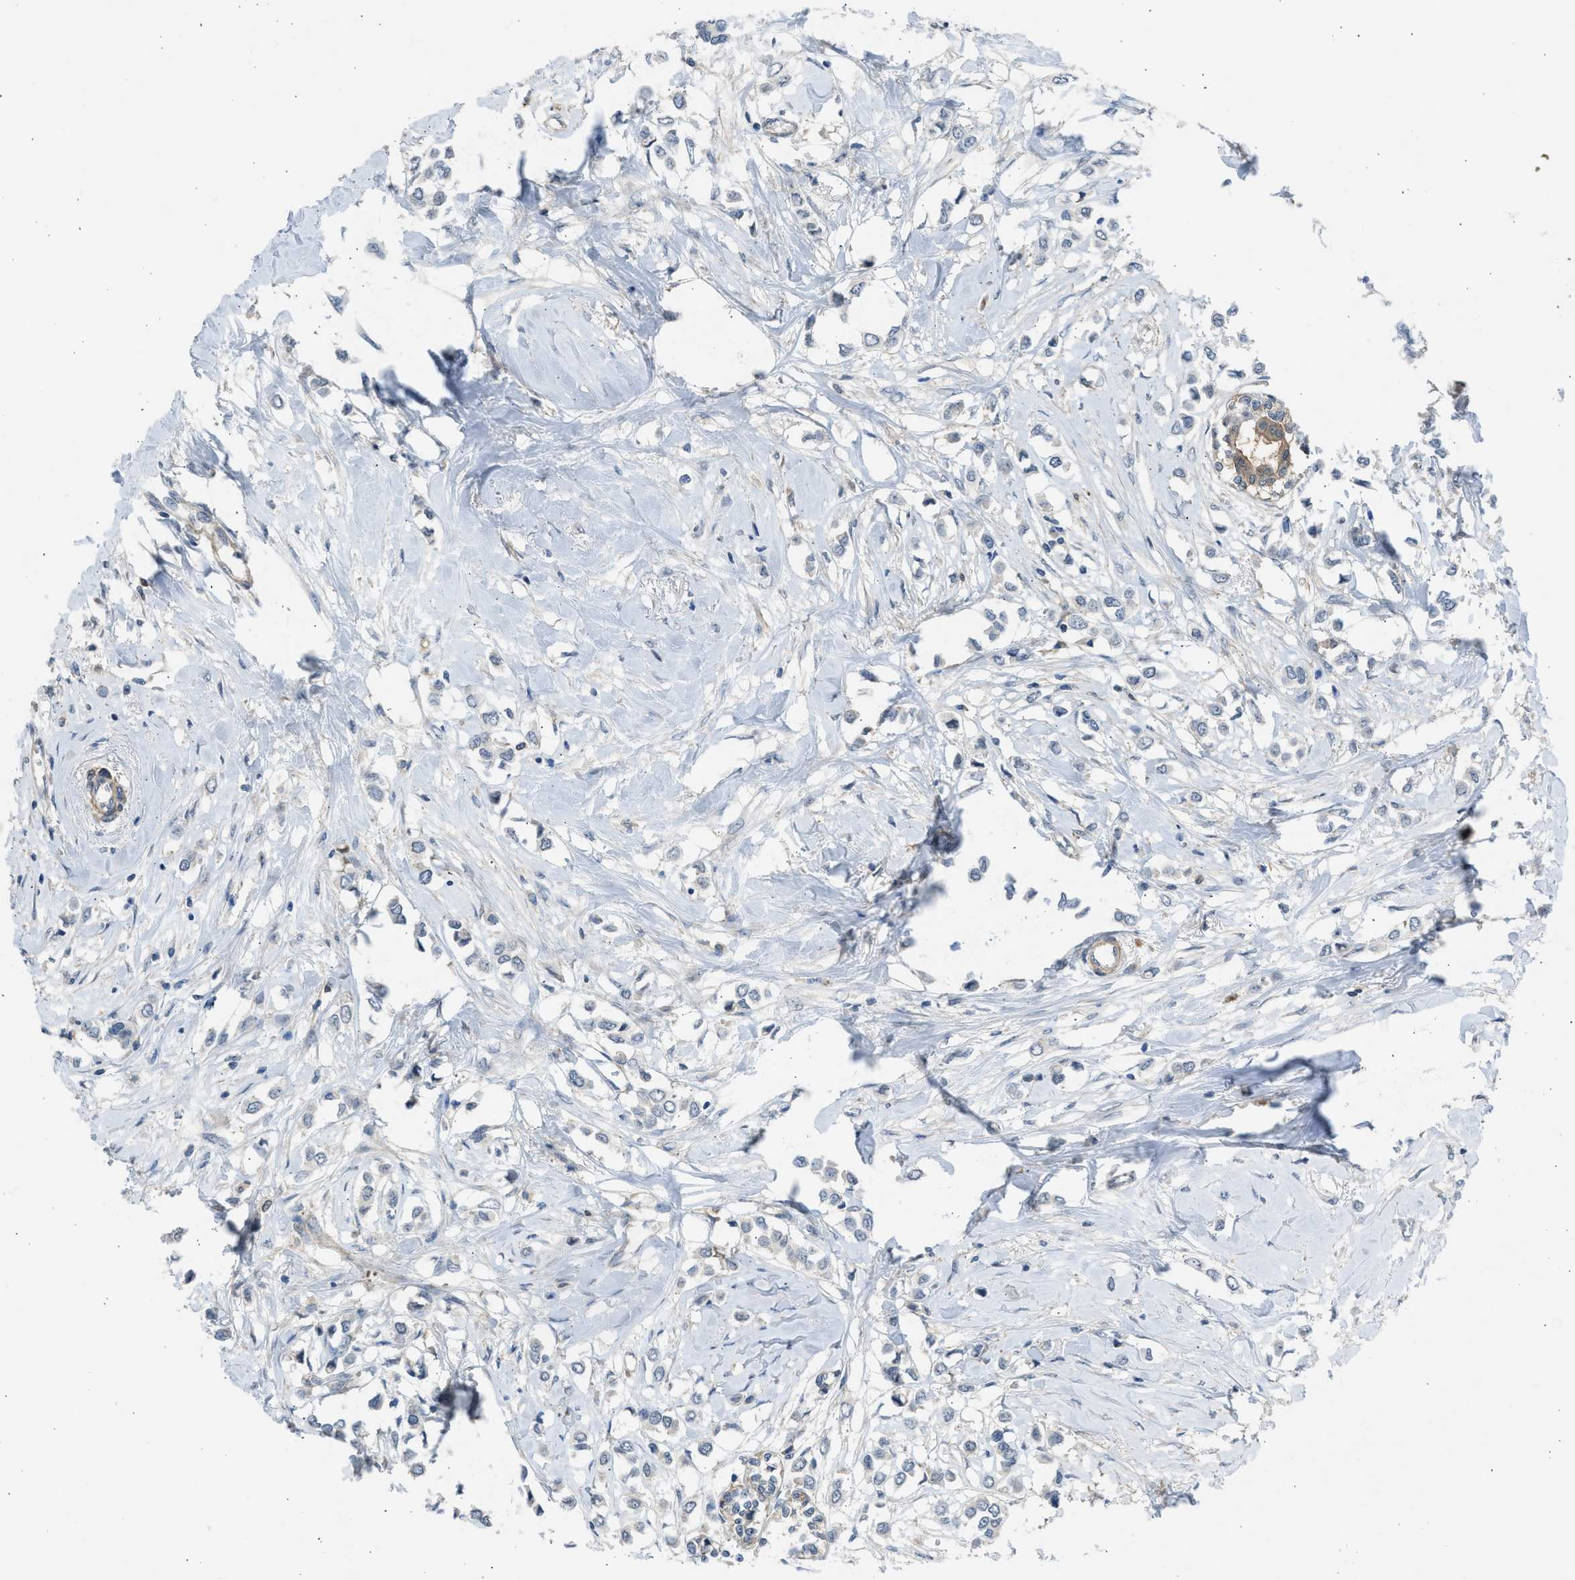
{"staining": {"intensity": "negative", "quantity": "none", "location": "none"}, "tissue": "breast cancer", "cell_type": "Tumor cells", "image_type": "cancer", "snomed": [{"axis": "morphology", "description": "Lobular carcinoma"}, {"axis": "topography", "description": "Breast"}], "caption": "DAB (3,3'-diaminobenzidine) immunohistochemical staining of human breast lobular carcinoma displays no significant staining in tumor cells.", "gene": "PCNX3", "patient": {"sex": "female", "age": 51}}